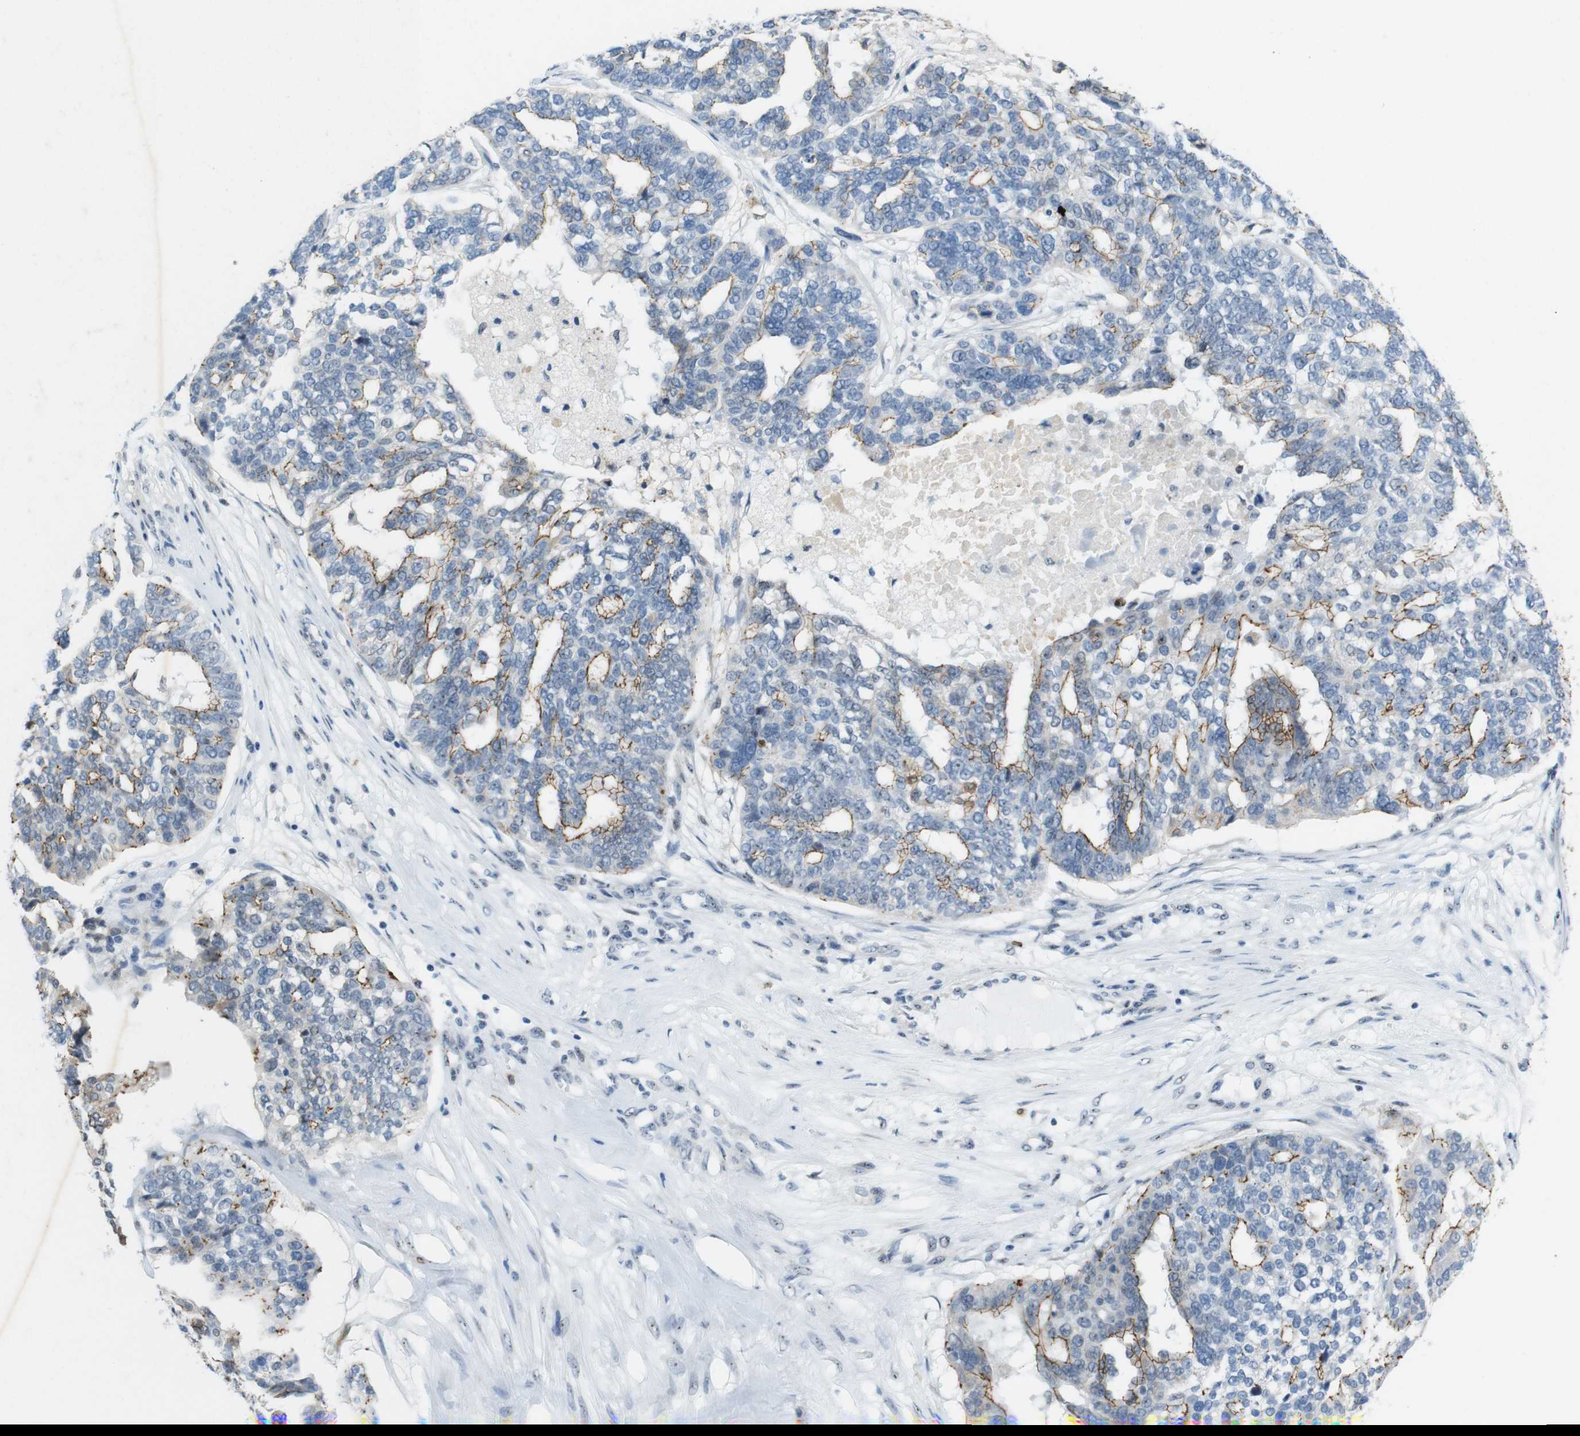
{"staining": {"intensity": "weak", "quantity": "25%-75%", "location": "cytoplasmic/membranous"}, "tissue": "ovarian cancer", "cell_type": "Tumor cells", "image_type": "cancer", "snomed": [{"axis": "morphology", "description": "Cystadenocarcinoma, serous, NOS"}, {"axis": "topography", "description": "Ovary"}], "caption": "This photomicrograph exhibits IHC staining of ovarian cancer (serous cystadenocarcinoma), with low weak cytoplasmic/membranous positivity in about 25%-75% of tumor cells.", "gene": "TJP3", "patient": {"sex": "female", "age": 59}}